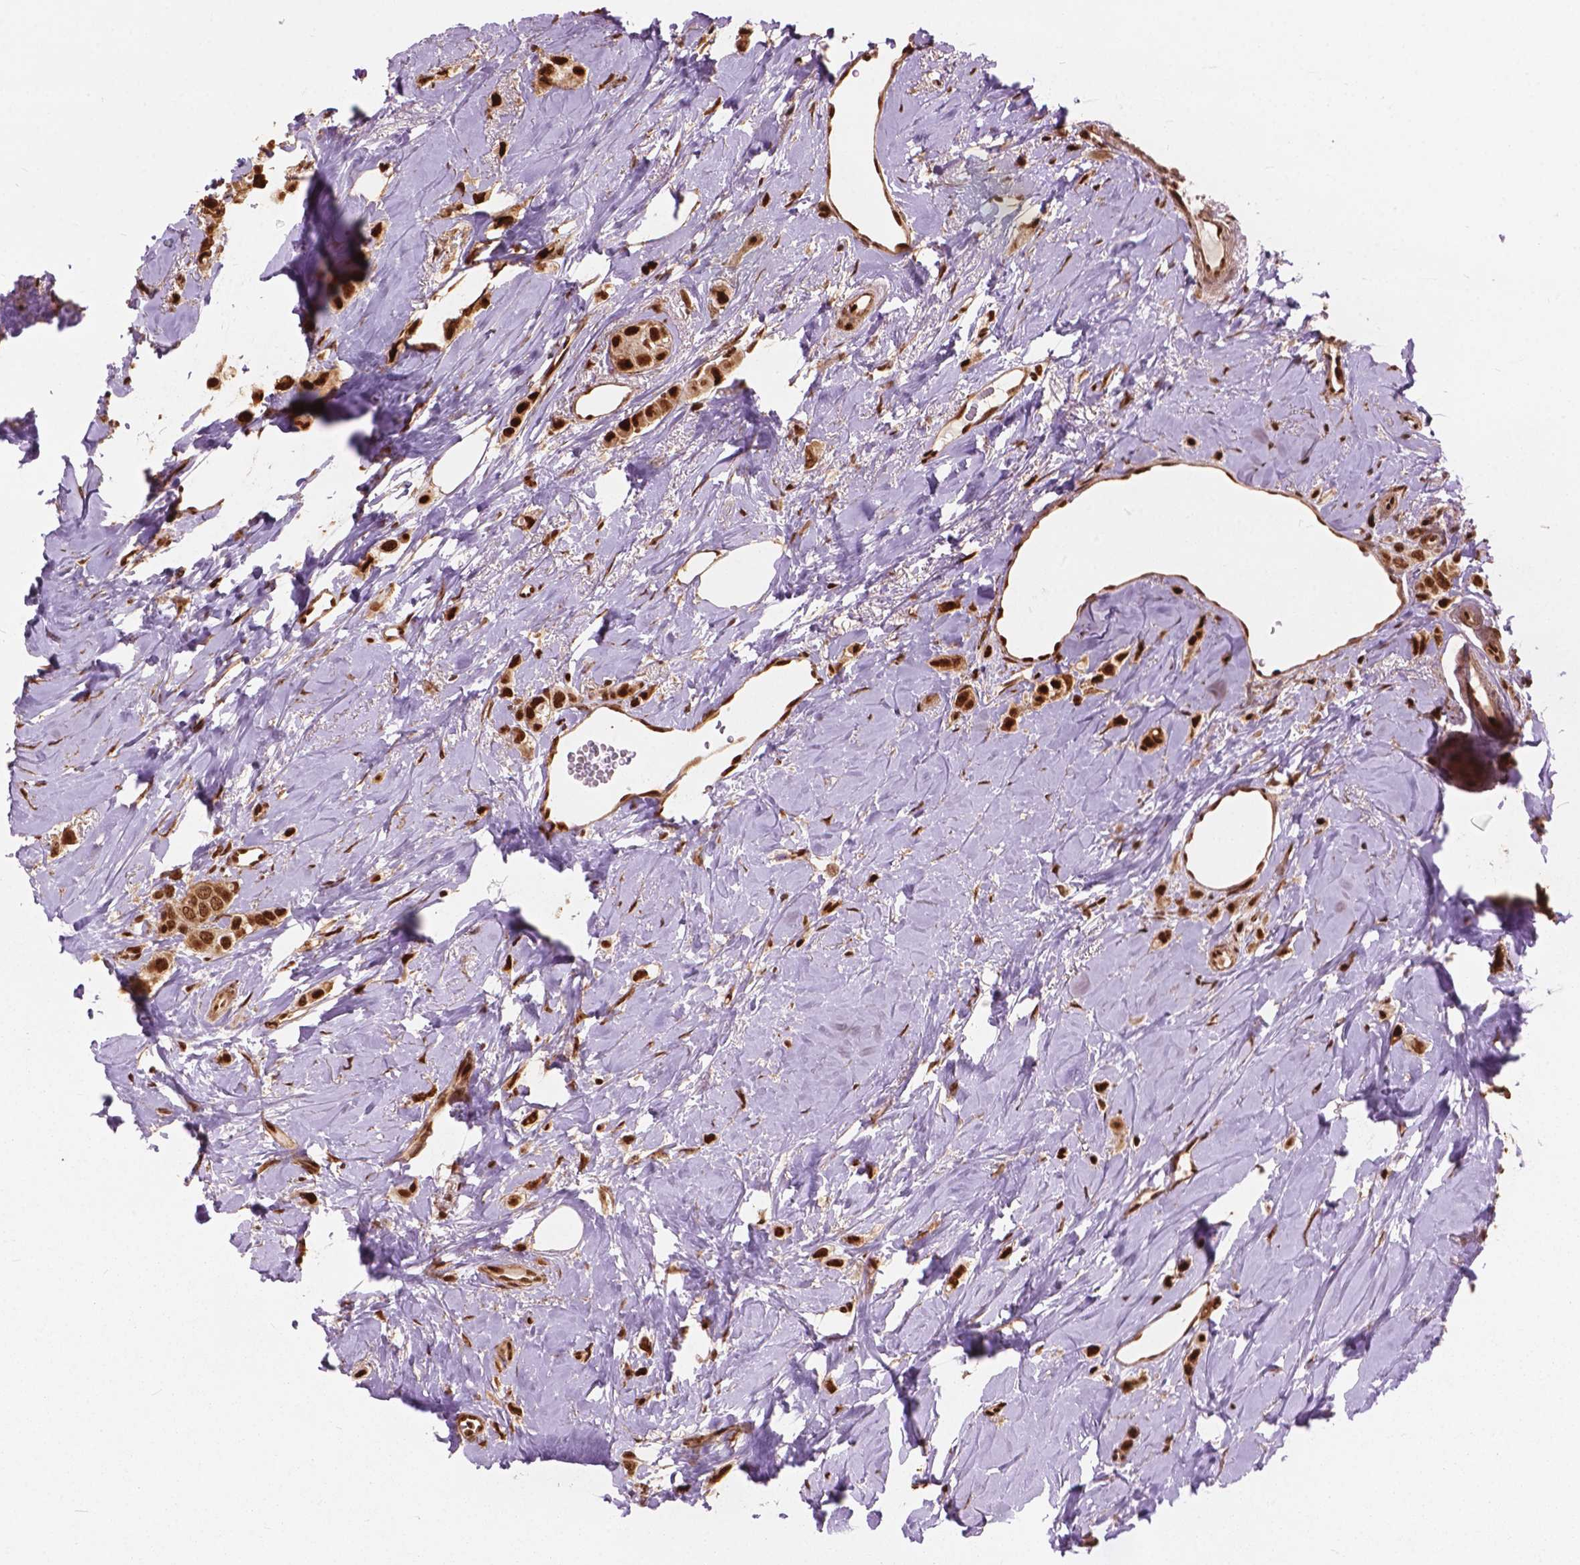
{"staining": {"intensity": "strong", "quantity": ">75%", "location": "nuclear"}, "tissue": "breast cancer", "cell_type": "Tumor cells", "image_type": "cancer", "snomed": [{"axis": "morphology", "description": "Lobular carcinoma"}, {"axis": "topography", "description": "Breast"}], "caption": "Protein expression analysis of human breast lobular carcinoma reveals strong nuclear positivity in about >75% of tumor cells. Nuclei are stained in blue.", "gene": "ANP32B", "patient": {"sex": "female", "age": 66}}